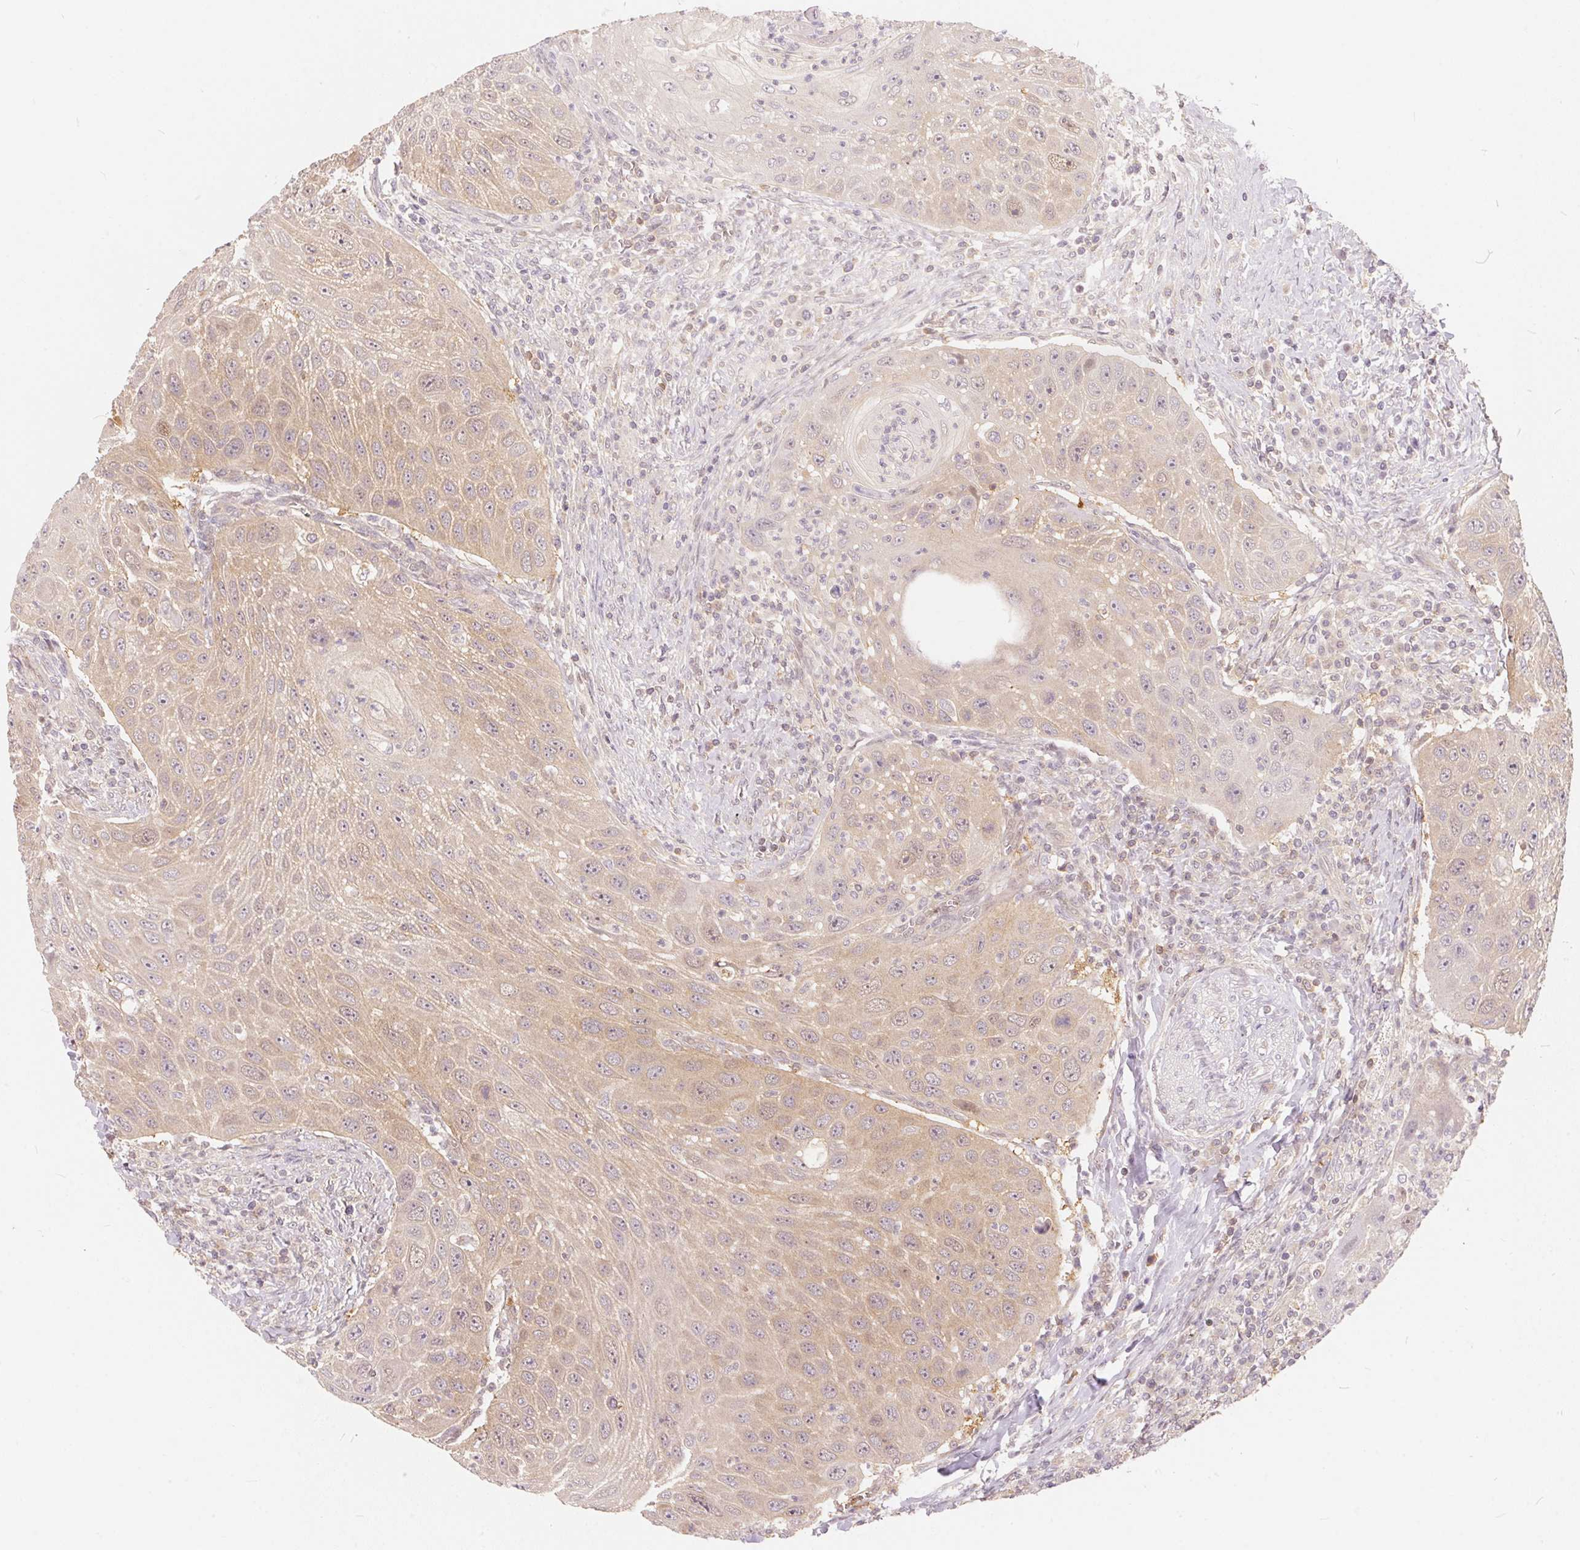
{"staining": {"intensity": "weak", "quantity": ">75%", "location": "cytoplasmic/membranous"}, "tissue": "head and neck cancer", "cell_type": "Tumor cells", "image_type": "cancer", "snomed": [{"axis": "morphology", "description": "Squamous cell carcinoma, NOS"}, {"axis": "topography", "description": "Head-Neck"}], "caption": "A brown stain labels weak cytoplasmic/membranous staining of a protein in human head and neck cancer (squamous cell carcinoma) tumor cells.", "gene": "BLMH", "patient": {"sex": "male", "age": 69}}